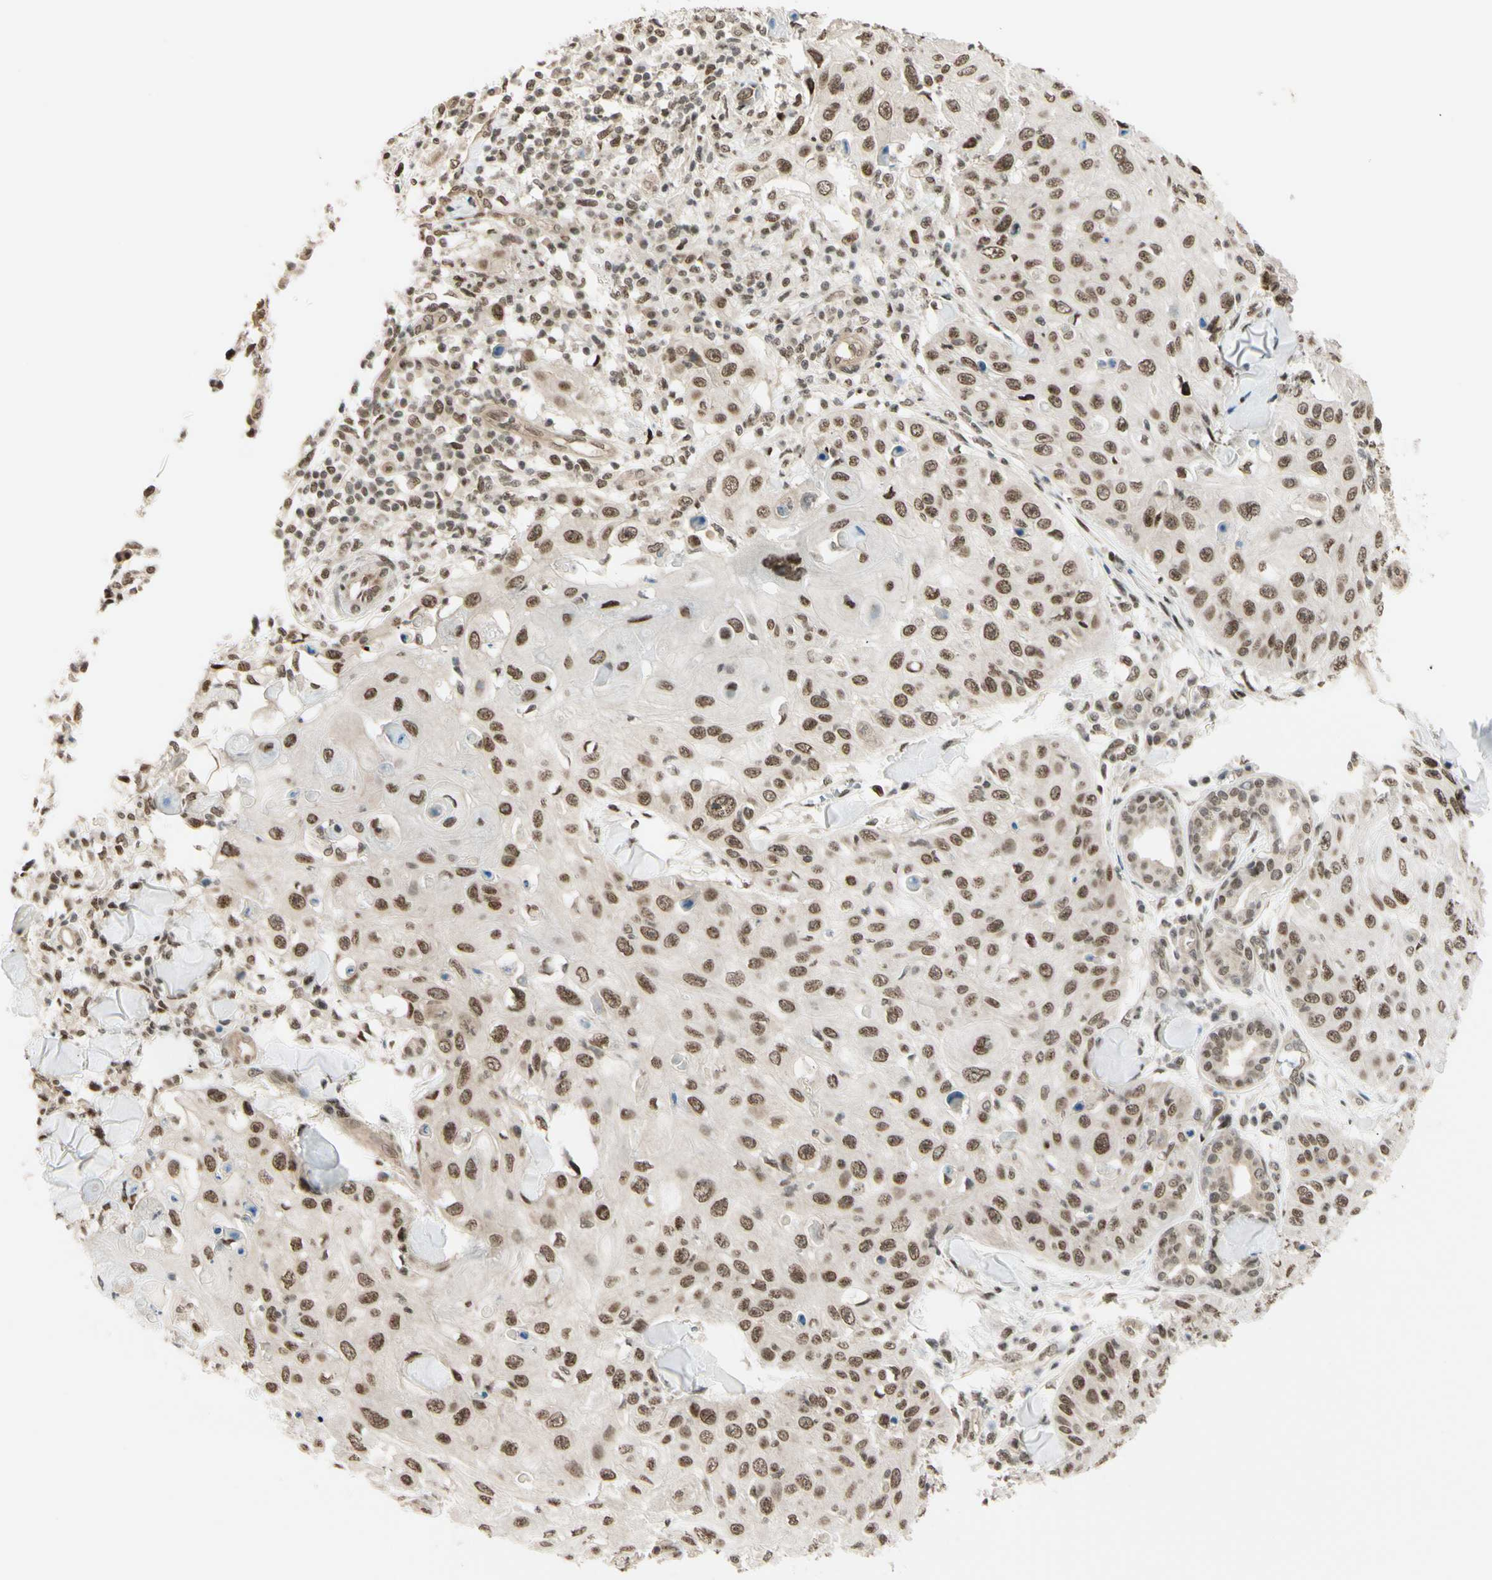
{"staining": {"intensity": "moderate", "quantity": ">75%", "location": "nuclear"}, "tissue": "skin cancer", "cell_type": "Tumor cells", "image_type": "cancer", "snomed": [{"axis": "morphology", "description": "Squamous cell carcinoma, NOS"}, {"axis": "topography", "description": "Skin"}], "caption": "Skin cancer (squamous cell carcinoma) was stained to show a protein in brown. There is medium levels of moderate nuclear staining in approximately >75% of tumor cells.", "gene": "SUFU", "patient": {"sex": "male", "age": 86}}